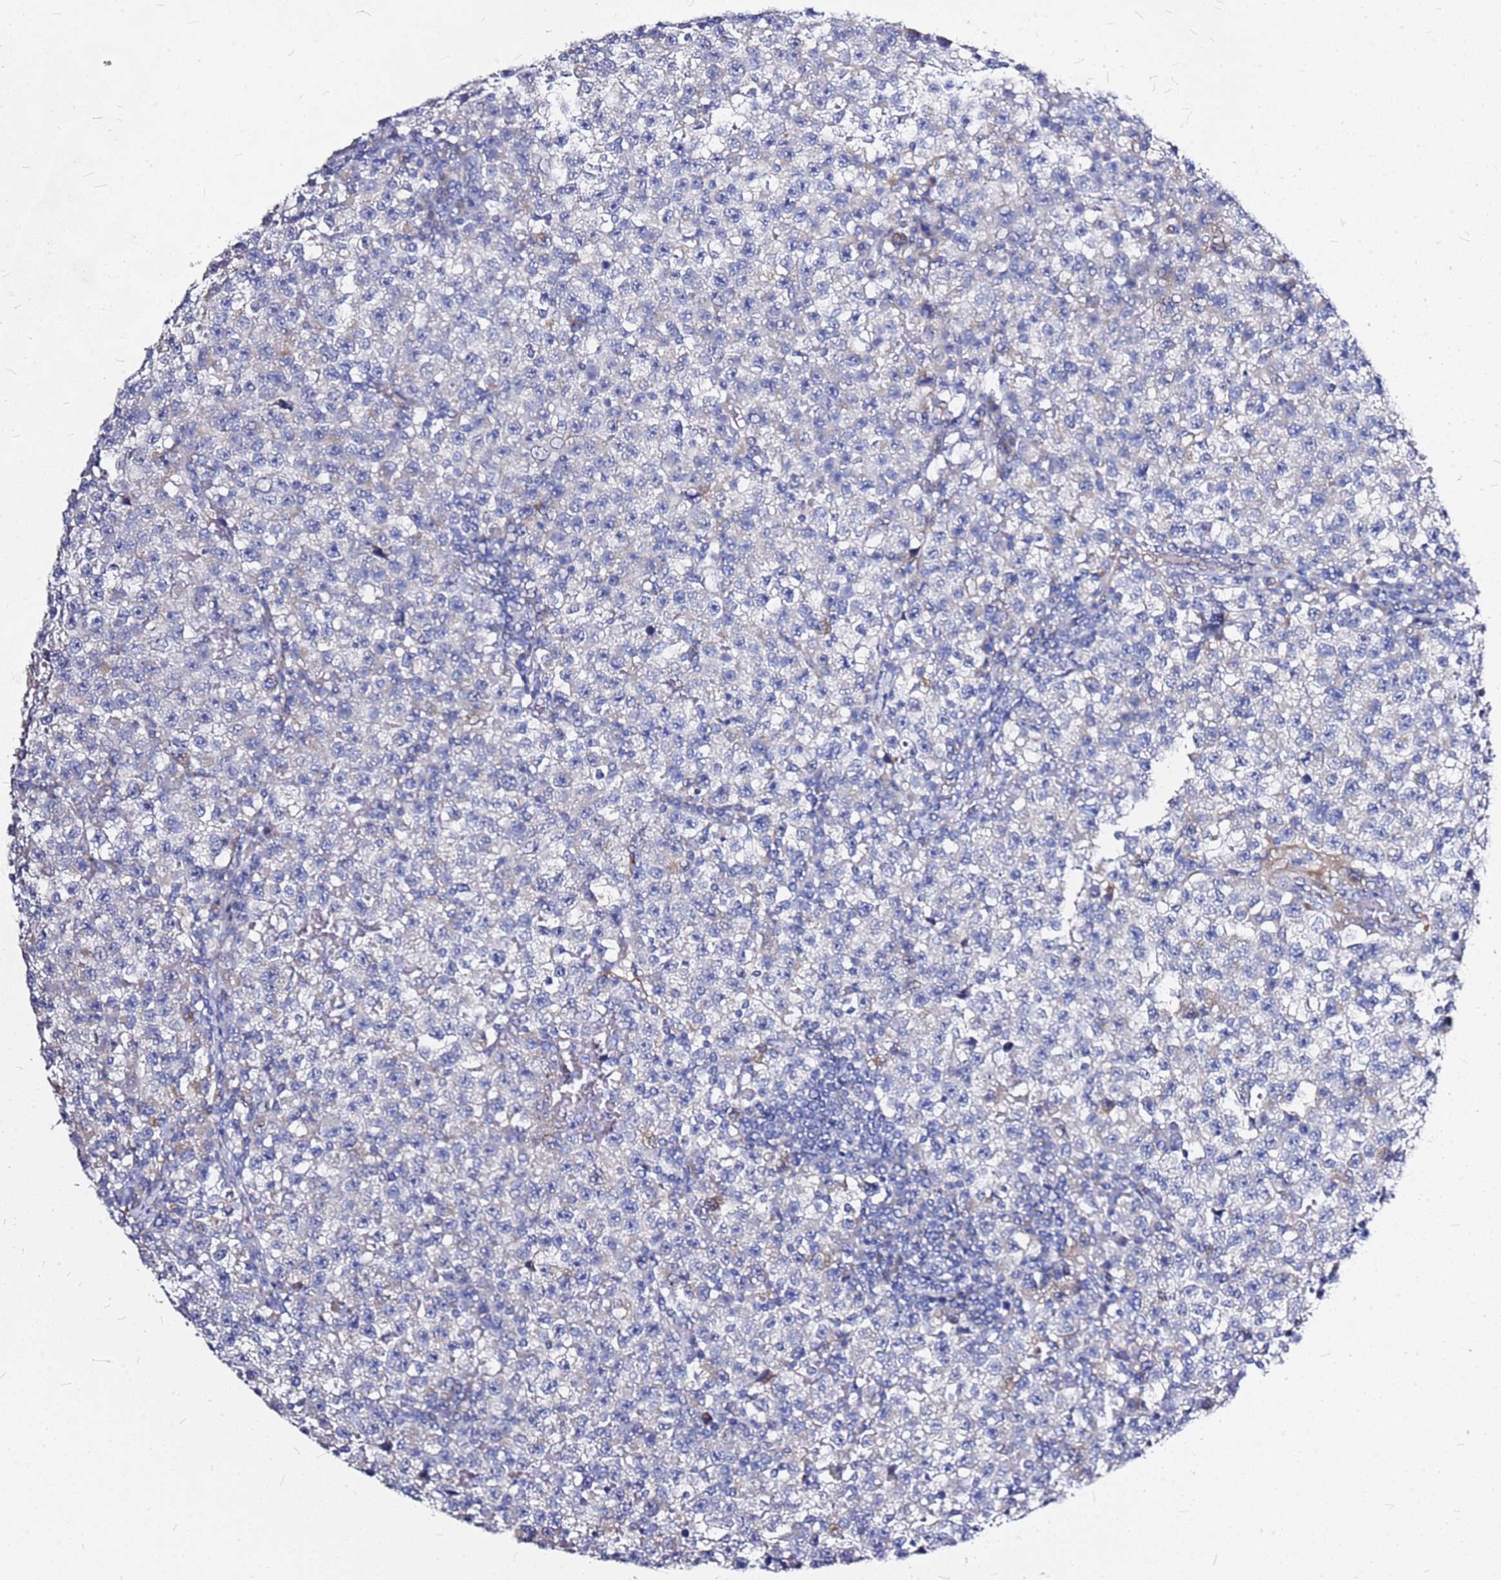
{"staining": {"intensity": "negative", "quantity": "none", "location": "none"}, "tissue": "testis cancer", "cell_type": "Tumor cells", "image_type": "cancer", "snomed": [{"axis": "morphology", "description": "Seminoma, NOS"}, {"axis": "topography", "description": "Testis"}], "caption": "Histopathology image shows no protein staining in tumor cells of testis cancer (seminoma) tissue.", "gene": "CASD1", "patient": {"sex": "male", "age": 22}}